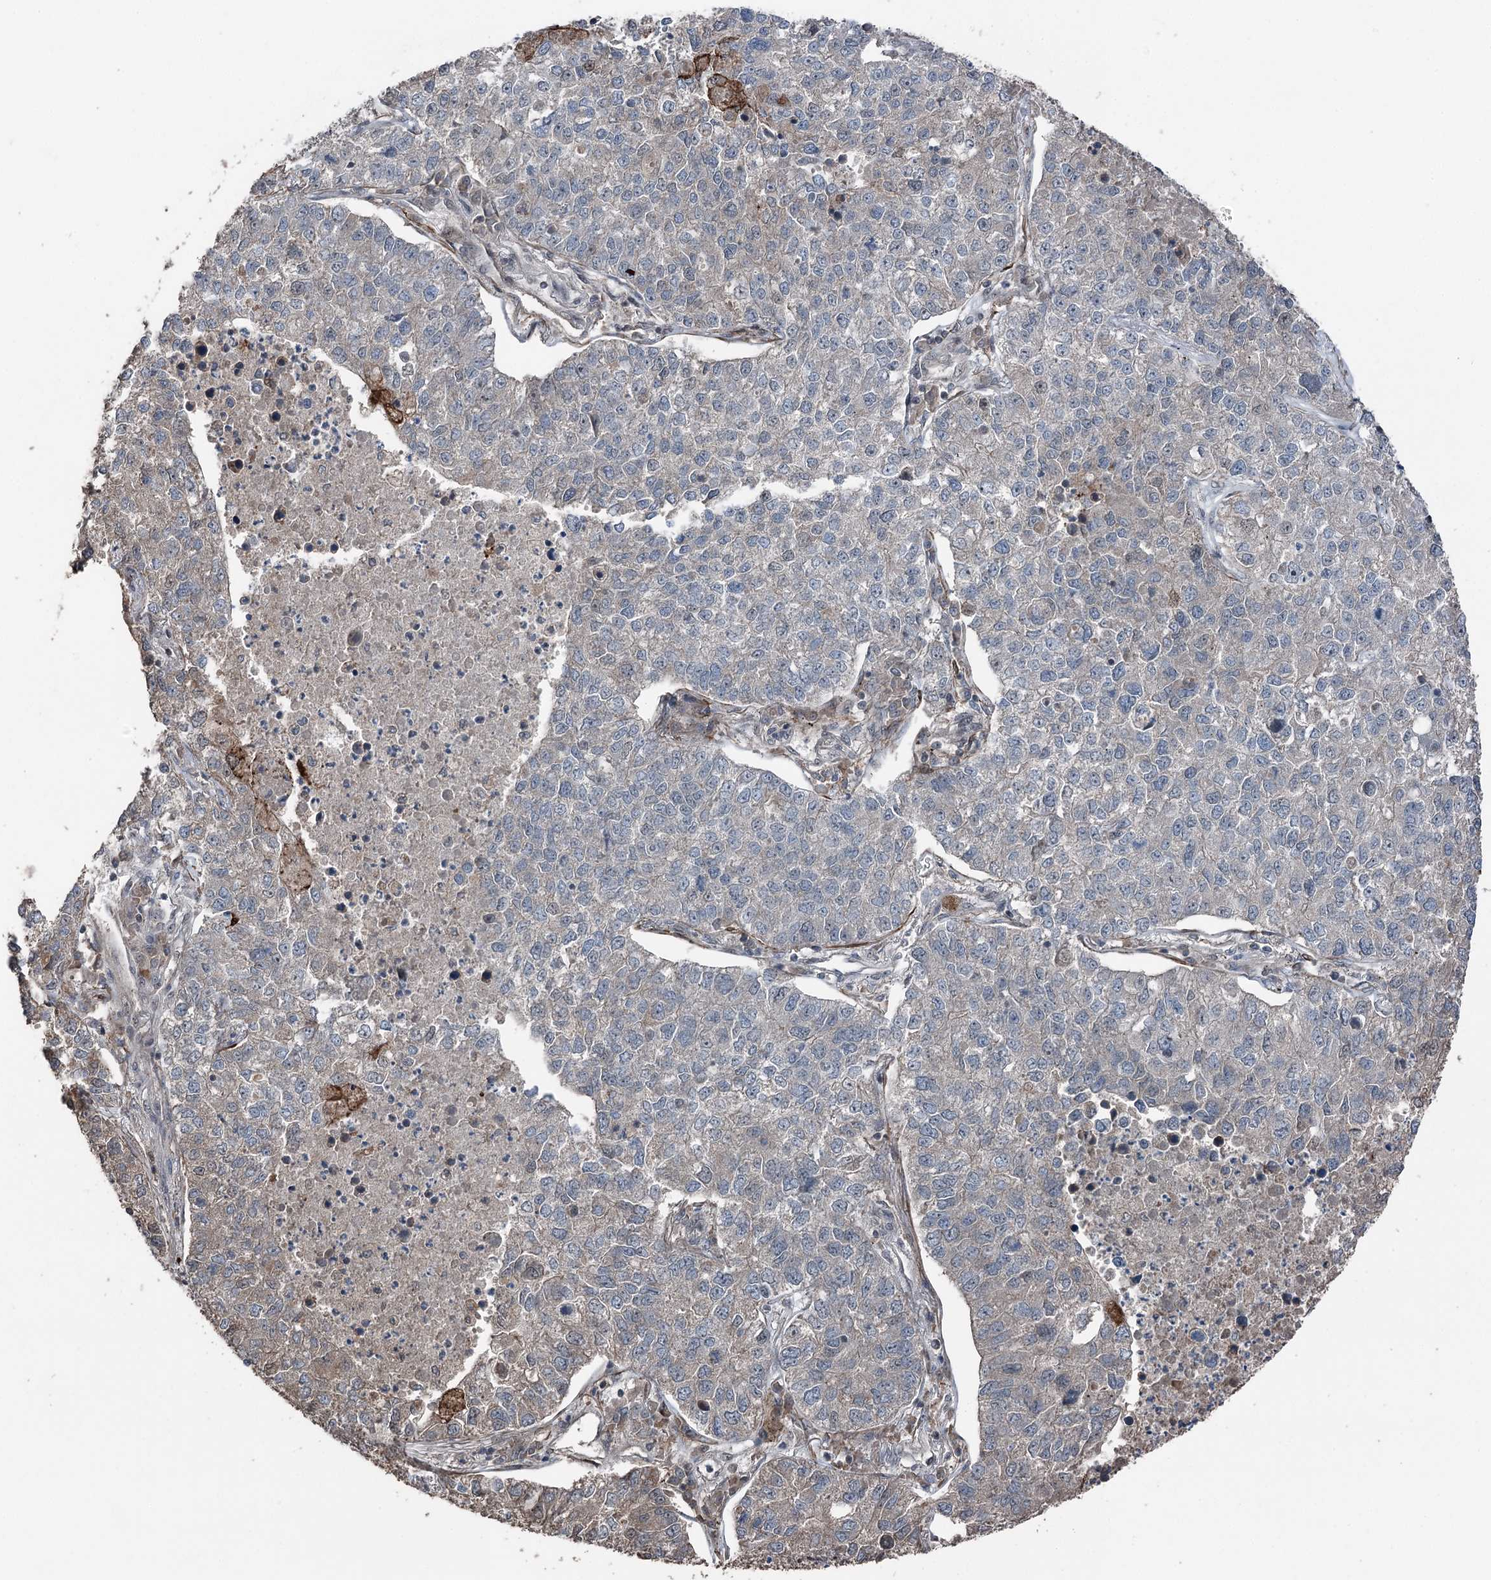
{"staining": {"intensity": "negative", "quantity": "none", "location": "none"}, "tissue": "lung cancer", "cell_type": "Tumor cells", "image_type": "cancer", "snomed": [{"axis": "morphology", "description": "Adenocarcinoma, NOS"}, {"axis": "topography", "description": "Lung"}], "caption": "Human lung cancer (adenocarcinoma) stained for a protein using immunohistochemistry exhibits no staining in tumor cells.", "gene": "CCDC82", "patient": {"sex": "male", "age": 49}}